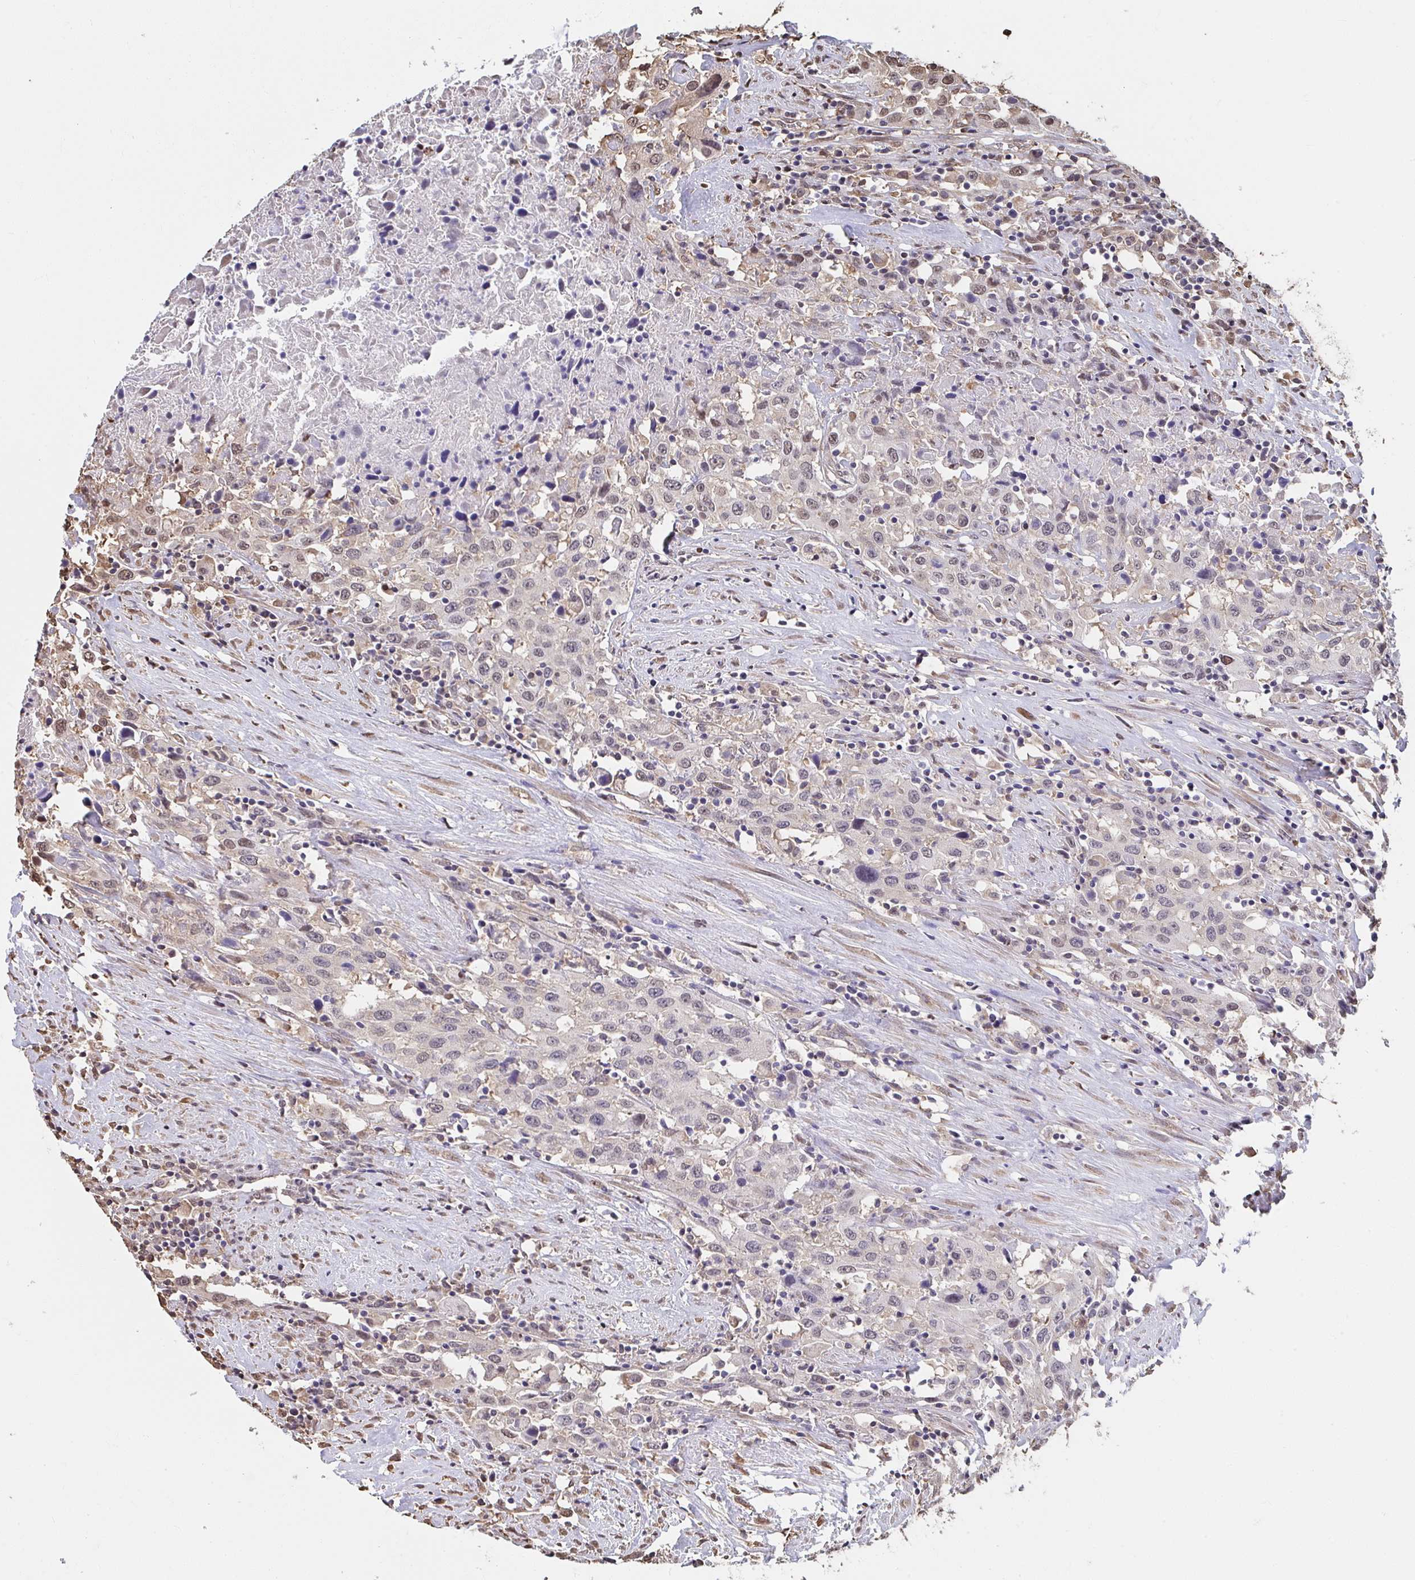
{"staining": {"intensity": "weak", "quantity": "<25%", "location": "nuclear"}, "tissue": "urothelial cancer", "cell_type": "Tumor cells", "image_type": "cancer", "snomed": [{"axis": "morphology", "description": "Urothelial carcinoma, High grade"}, {"axis": "topography", "description": "Urinary bladder"}], "caption": "Tumor cells are negative for protein expression in human urothelial cancer. (Brightfield microscopy of DAB (3,3'-diaminobenzidine) immunohistochemistry at high magnification).", "gene": "SYNCRIP", "patient": {"sex": "male", "age": 61}}